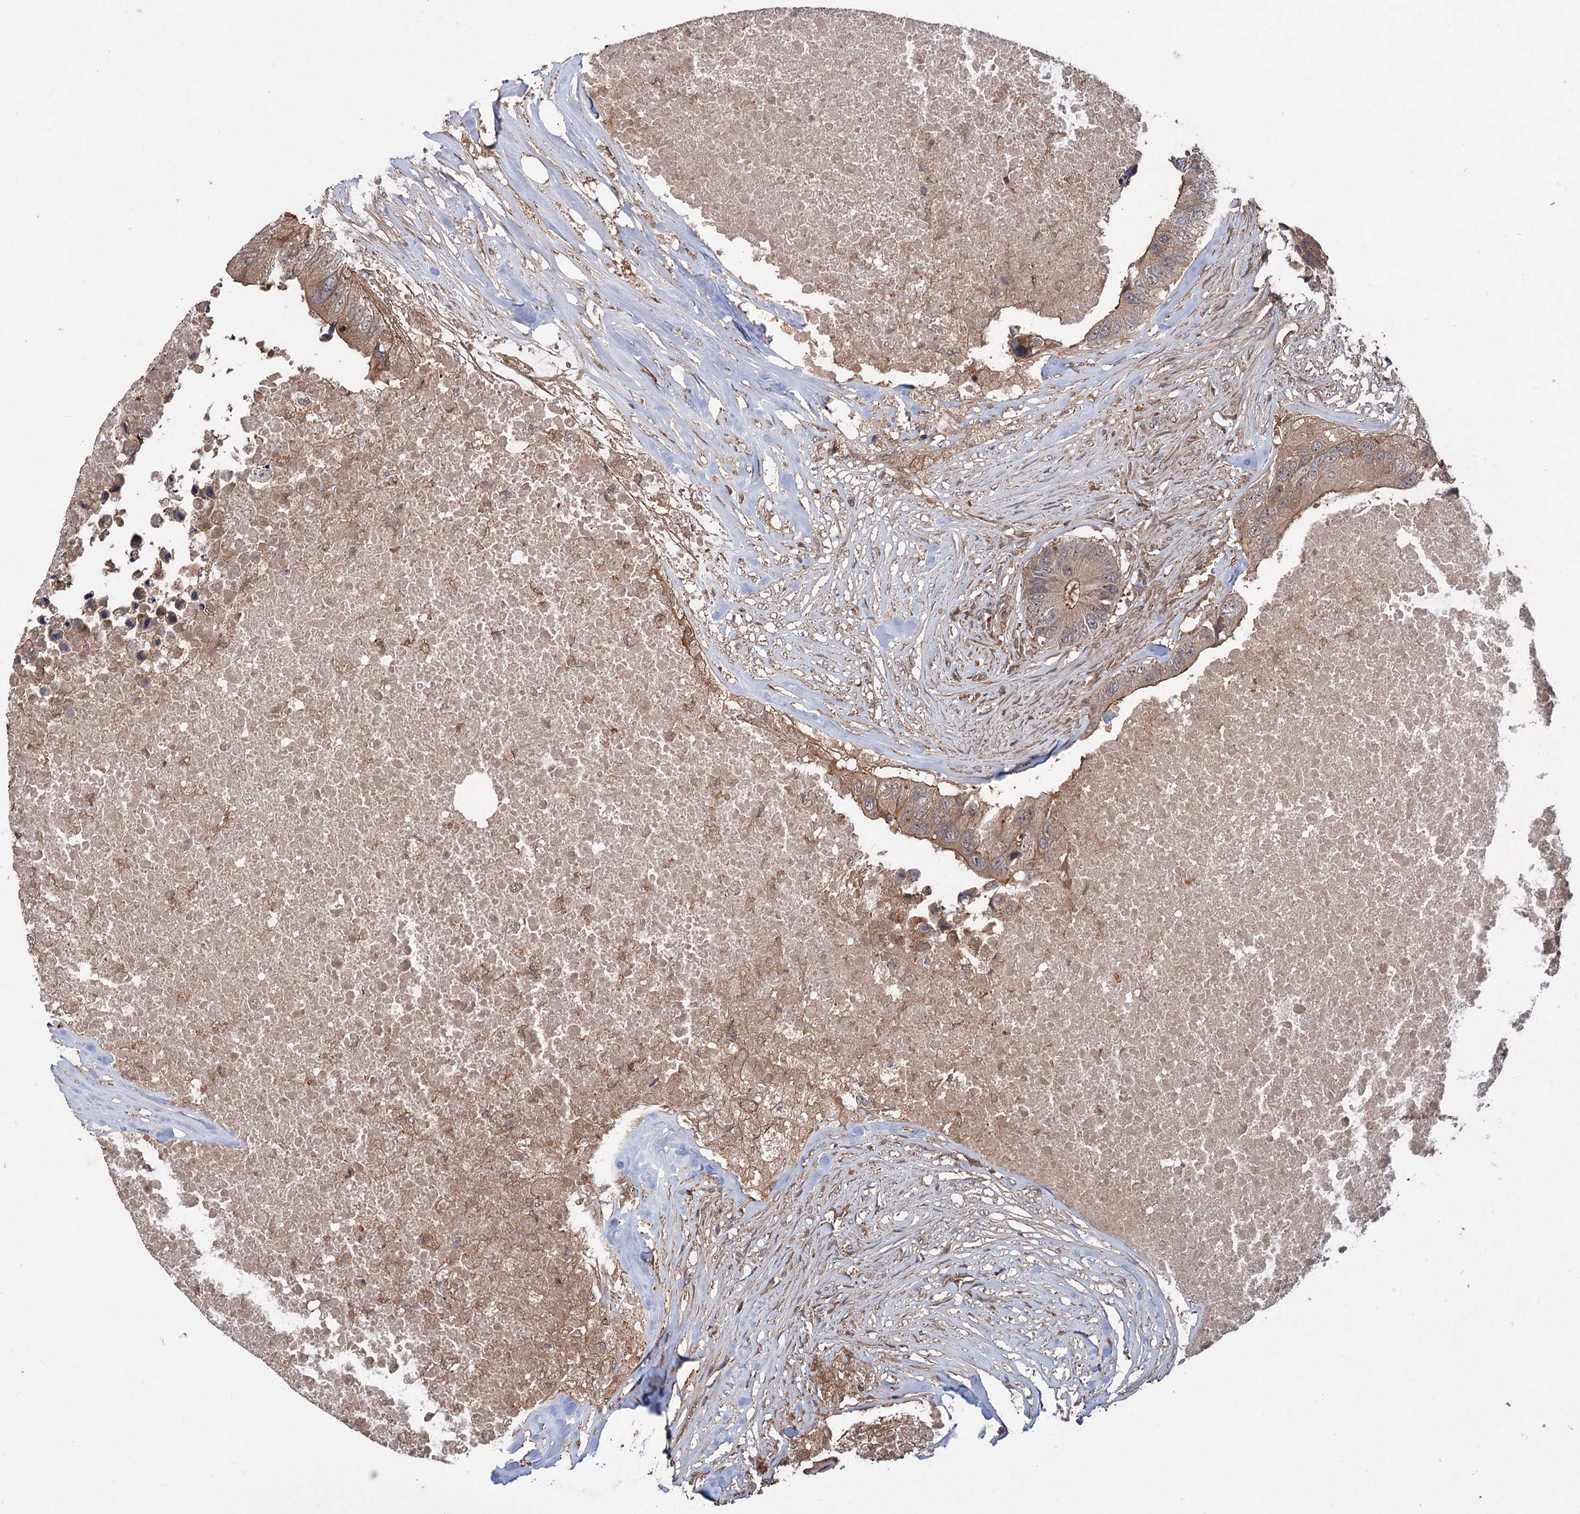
{"staining": {"intensity": "moderate", "quantity": ">75%", "location": "cytoplasmic/membranous"}, "tissue": "colorectal cancer", "cell_type": "Tumor cells", "image_type": "cancer", "snomed": [{"axis": "morphology", "description": "Adenocarcinoma, NOS"}, {"axis": "topography", "description": "Colon"}], "caption": "Immunohistochemistry (IHC) photomicrograph of neoplastic tissue: human colorectal cancer (adenocarcinoma) stained using IHC demonstrates medium levels of moderate protein expression localized specifically in the cytoplasmic/membranous of tumor cells, appearing as a cytoplasmic/membranous brown color.", "gene": "ADK", "patient": {"sex": "male", "age": 71}}